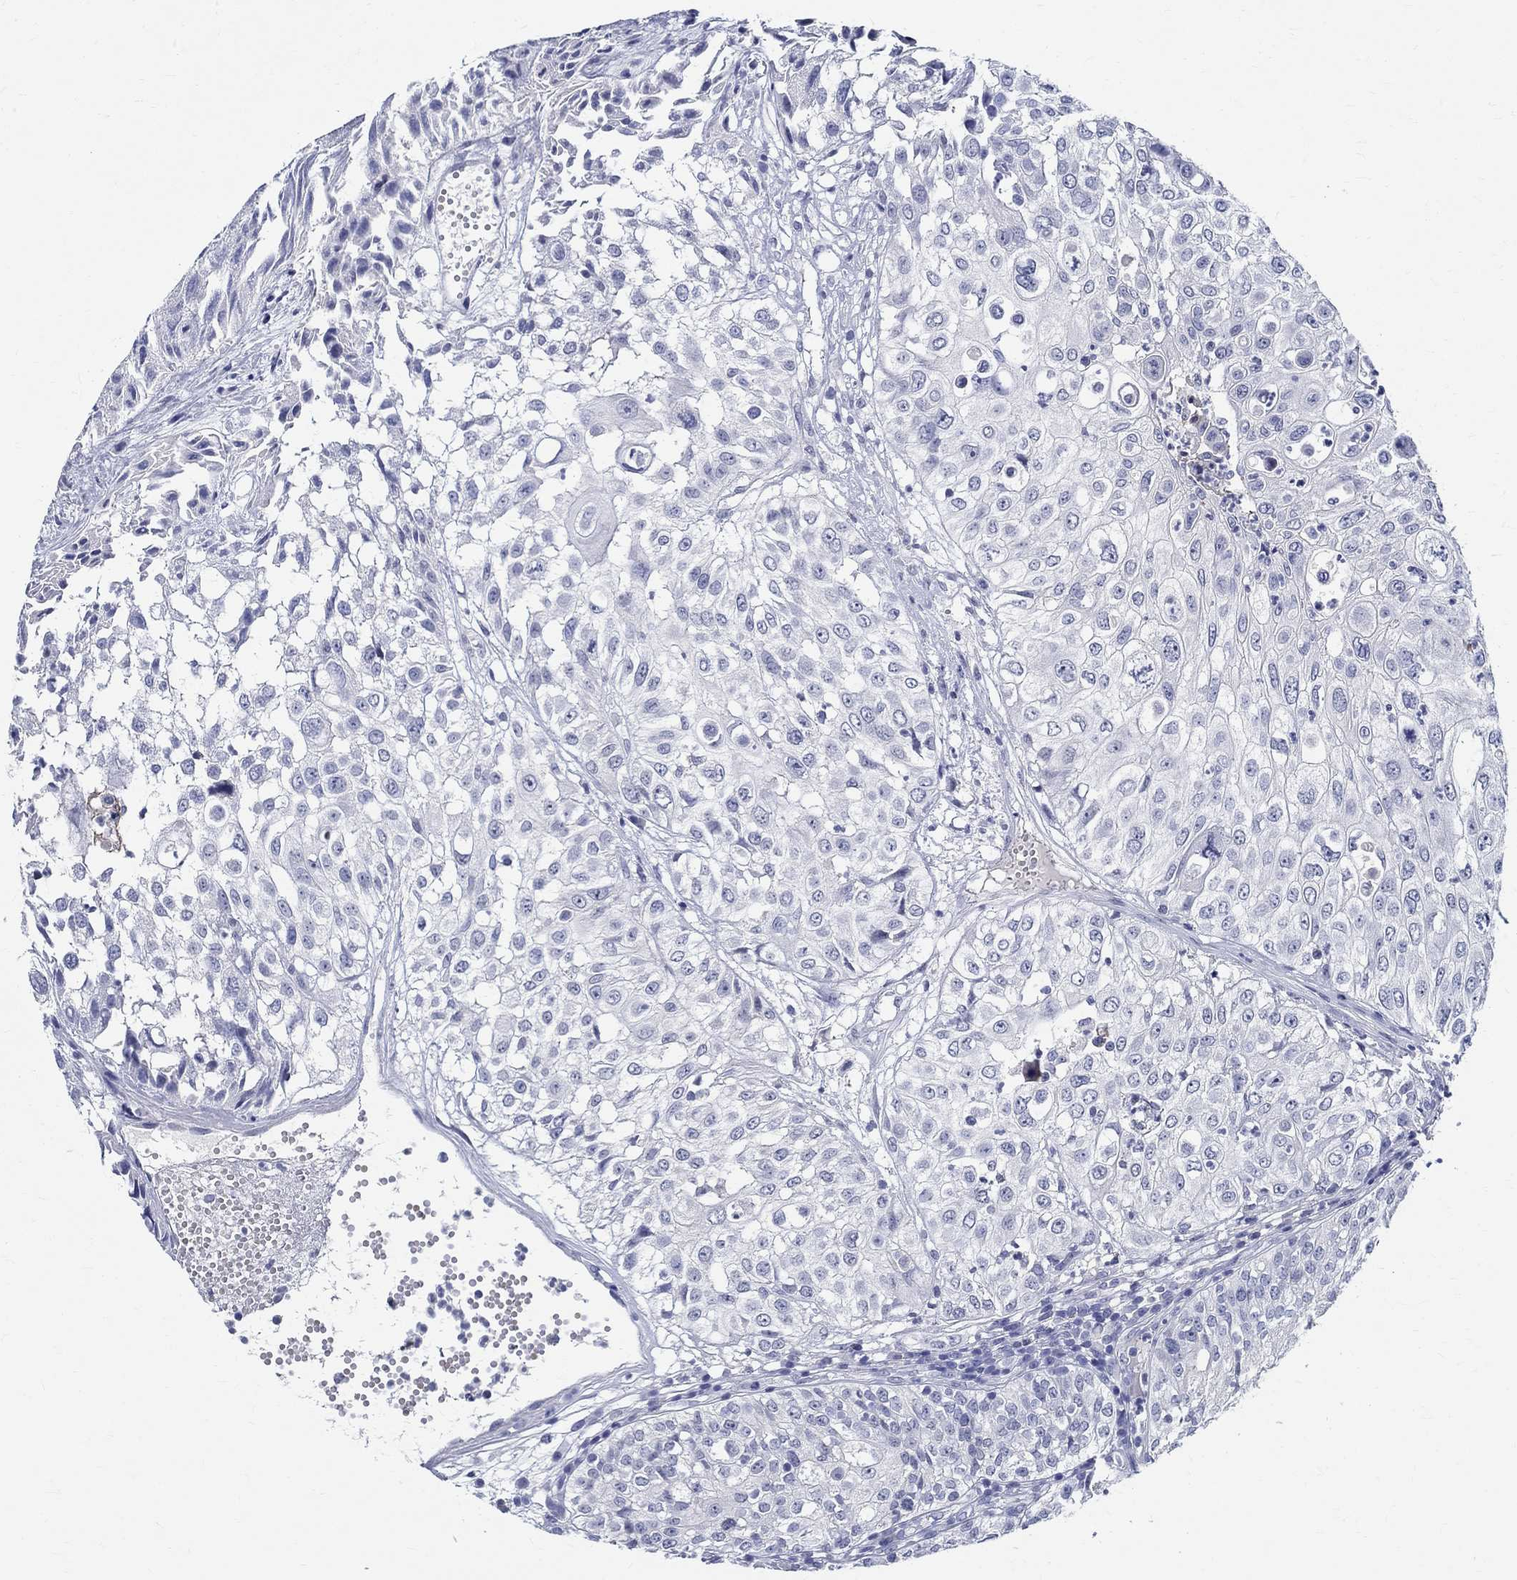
{"staining": {"intensity": "negative", "quantity": "none", "location": "none"}, "tissue": "urothelial cancer", "cell_type": "Tumor cells", "image_type": "cancer", "snomed": [{"axis": "morphology", "description": "Urothelial carcinoma, High grade"}, {"axis": "topography", "description": "Urinary bladder"}], "caption": "IHC photomicrograph of human urothelial carcinoma (high-grade) stained for a protein (brown), which reveals no staining in tumor cells. (Brightfield microscopy of DAB (3,3'-diaminobenzidine) IHC at high magnification).", "gene": "CETN1", "patient": {"sex": "female", "age": 79}}